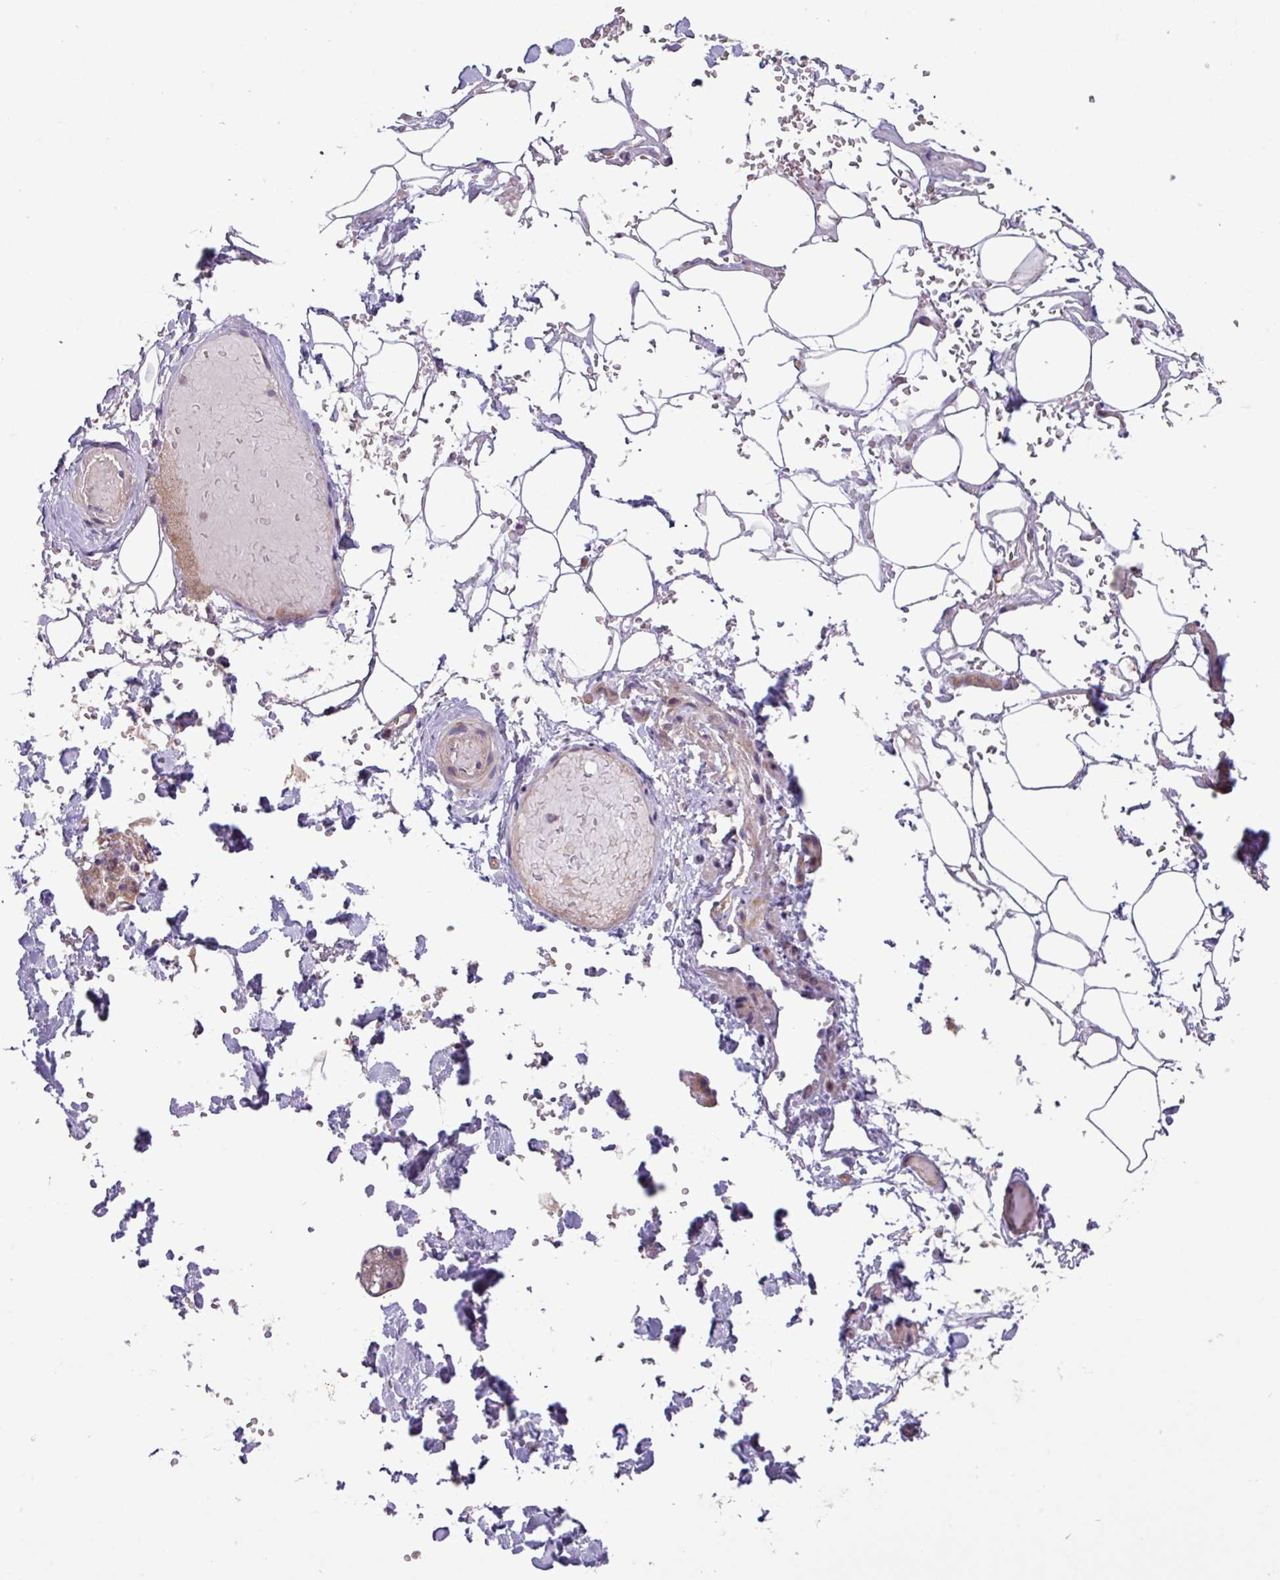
{"staining": {"intensity": "negative", "quantity": "none", "location": "none"}, "tissue": "adipose tissue", "cell_type": "Adipocytes", "image_type": "normal", "snomed": [{"axis": "morphology", "description": "Normal tissue, NOS"}, {"axis": "topography", "description": "Salivary gland"}, {"axis": "topography", "description": "Peripheral nerve tissue"}], "caption": "IHC photomicrograph of unremarkable adipose tissue: human adipose tissue stained with DAB exhibits no significant protein staining in adipocytes.", "gene": "PTPRQ", "patient": {"sex": "male", "age": 38}}